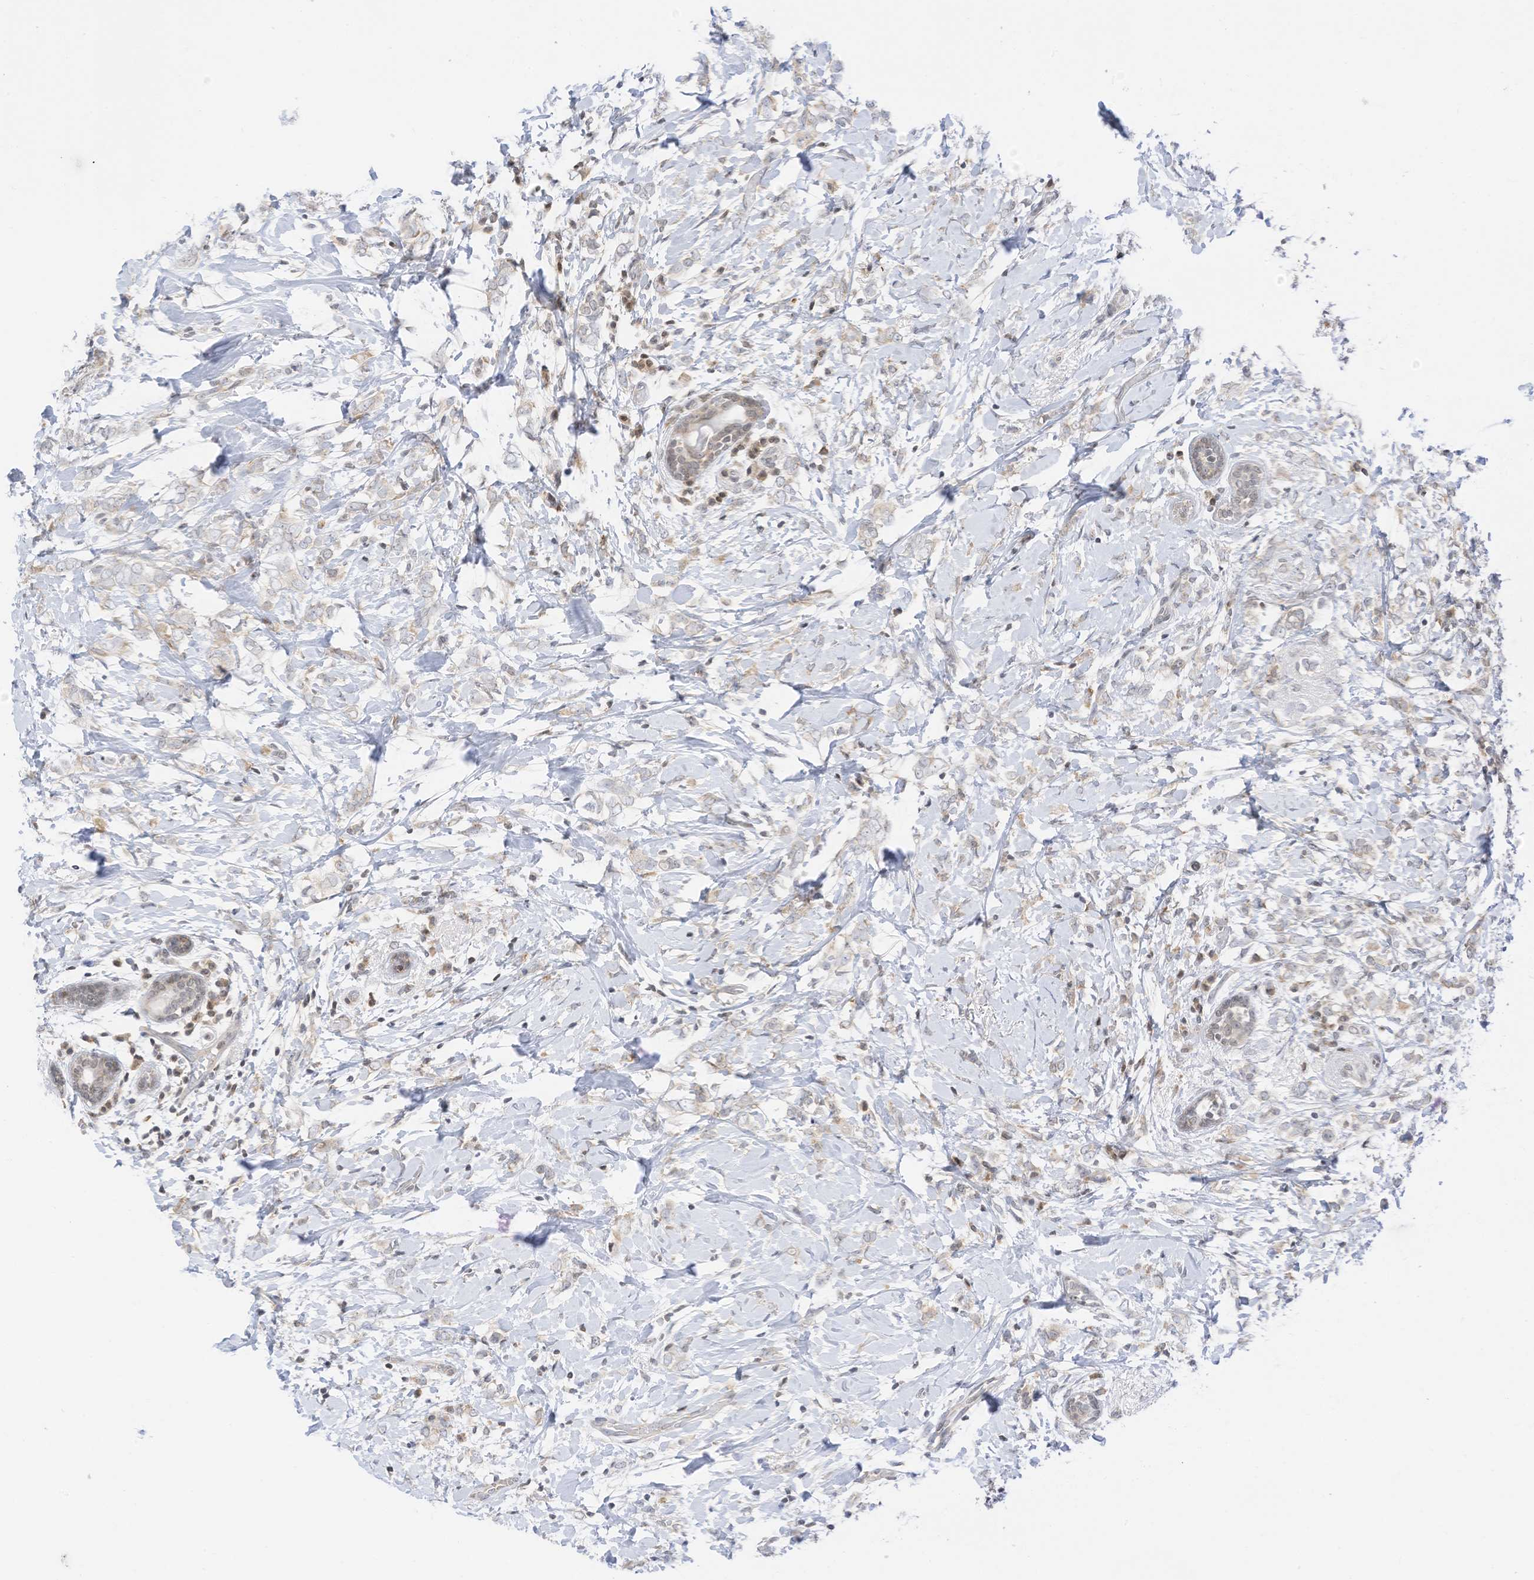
{"staining": {"intensity": "negative", "quantity": "none", "location": "none"}, "tissue": "breast cancer", "cell_type": "Tumor cells", "image_type": "cancer", "snomed": [{"axis": "morphology", "description": "Normal tissue, NOS"}, {"axis": "morphology", "description": "Lobular carcinoma"}, {"axis": "topography", "description": "Breast"}], "caption": "IHC photomicrograph of neoplastic tissue: human breast cancer (lobular carcinoma) stained with DAB demonstrates no significant protein expression in tumor cells.", "gene": "EDF1", "patient": {"sex": "female", "age": 47}}